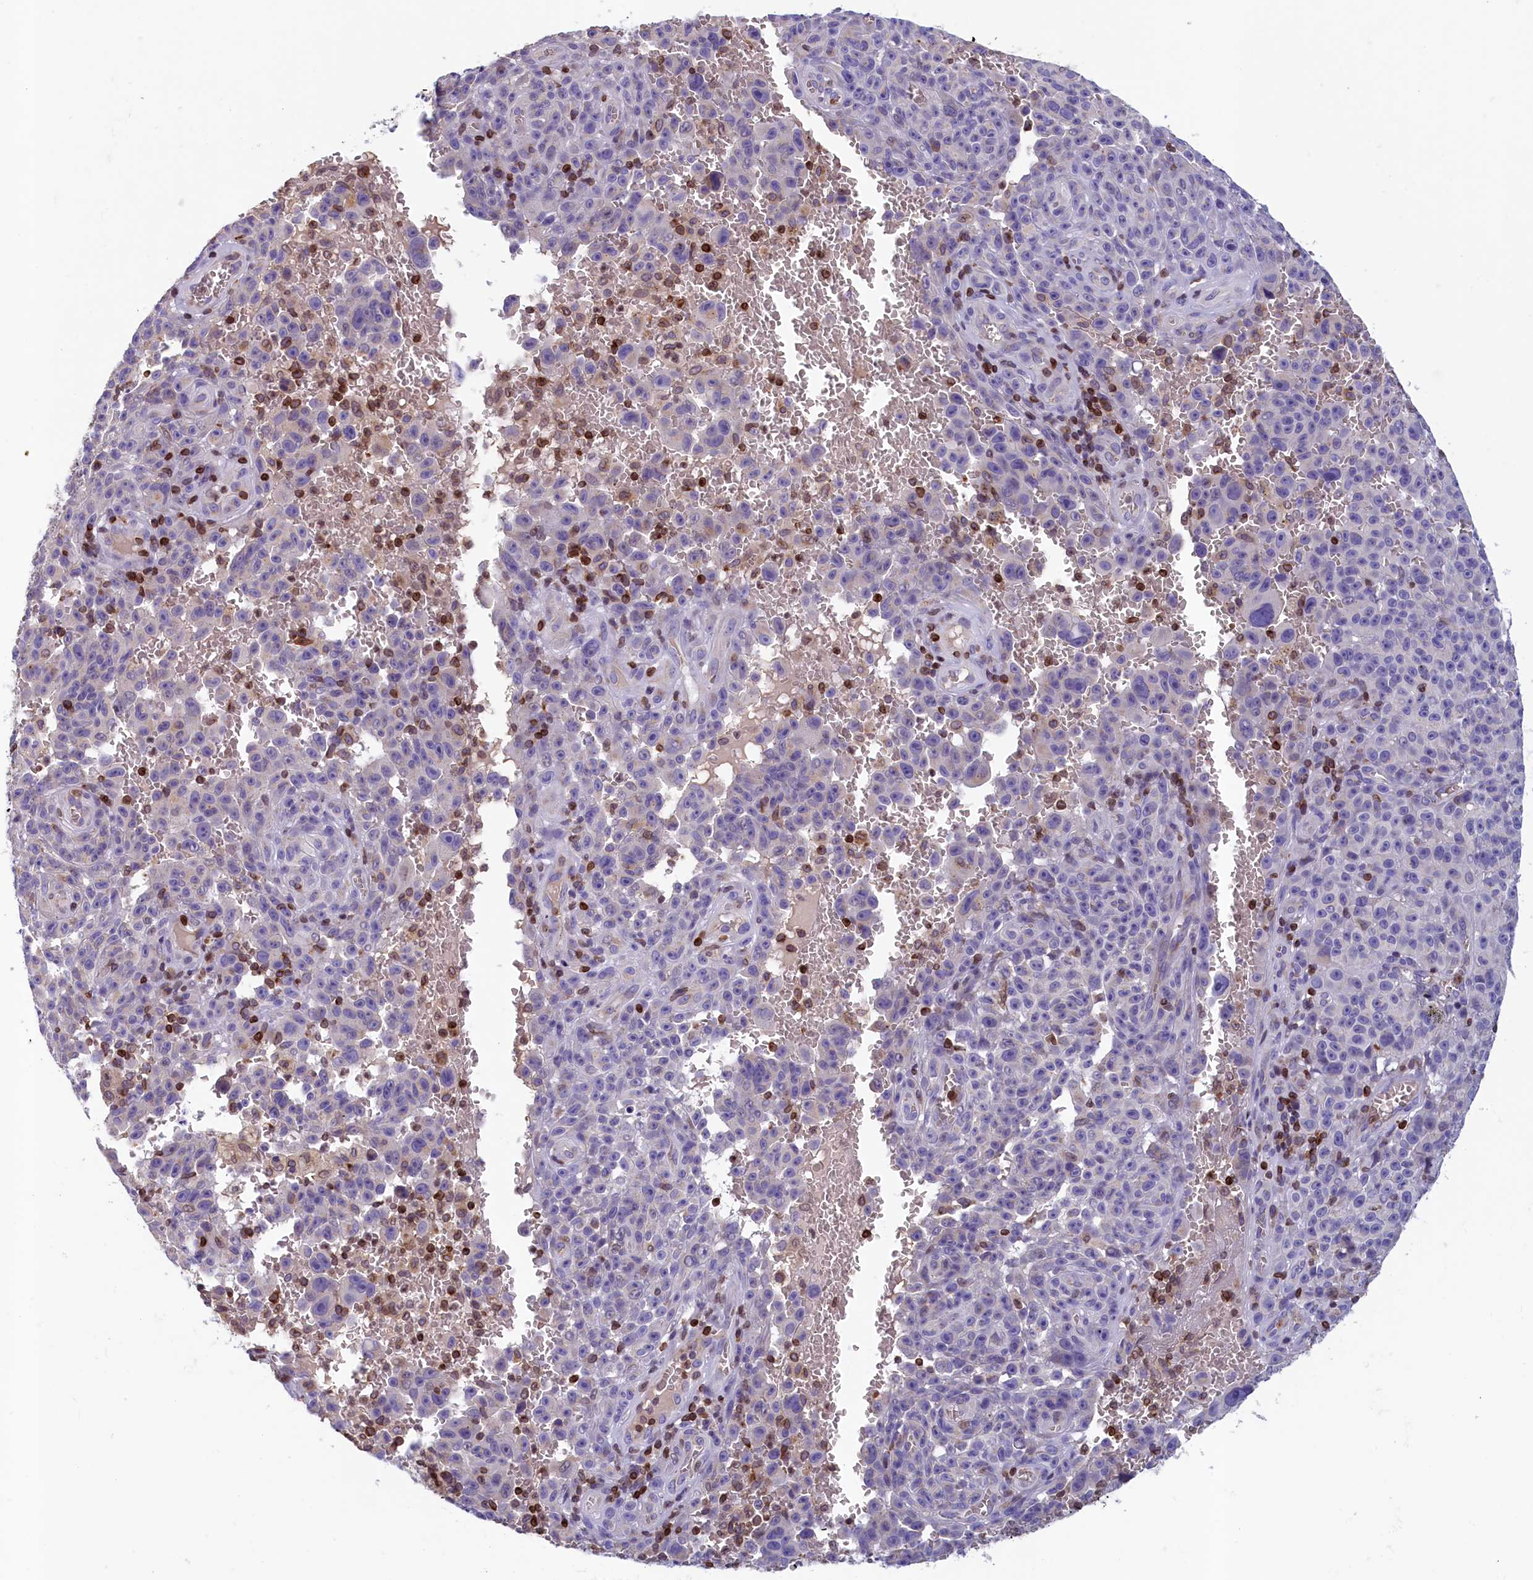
{"staining": {"intensity": "negative", "quantity": "none", "location": "none"}, "tissue": "melanoma", "cell_type": "Tumor cells", "image_type": "cancer", "snomed": [{"axis": "morphology", "description": "Malignant melanoma, NOS"}, {"axis": "topography", "description": "Skin"}], "caption": "High magnification brightfield microscopy of malignant melanoma stained with DAB (brown) and counterstained with hematoxylin (blue): tumor cells show no significant positivity.", "gene": "TRAF3IP3", "patient": {"sex": "female", "age": 82}}